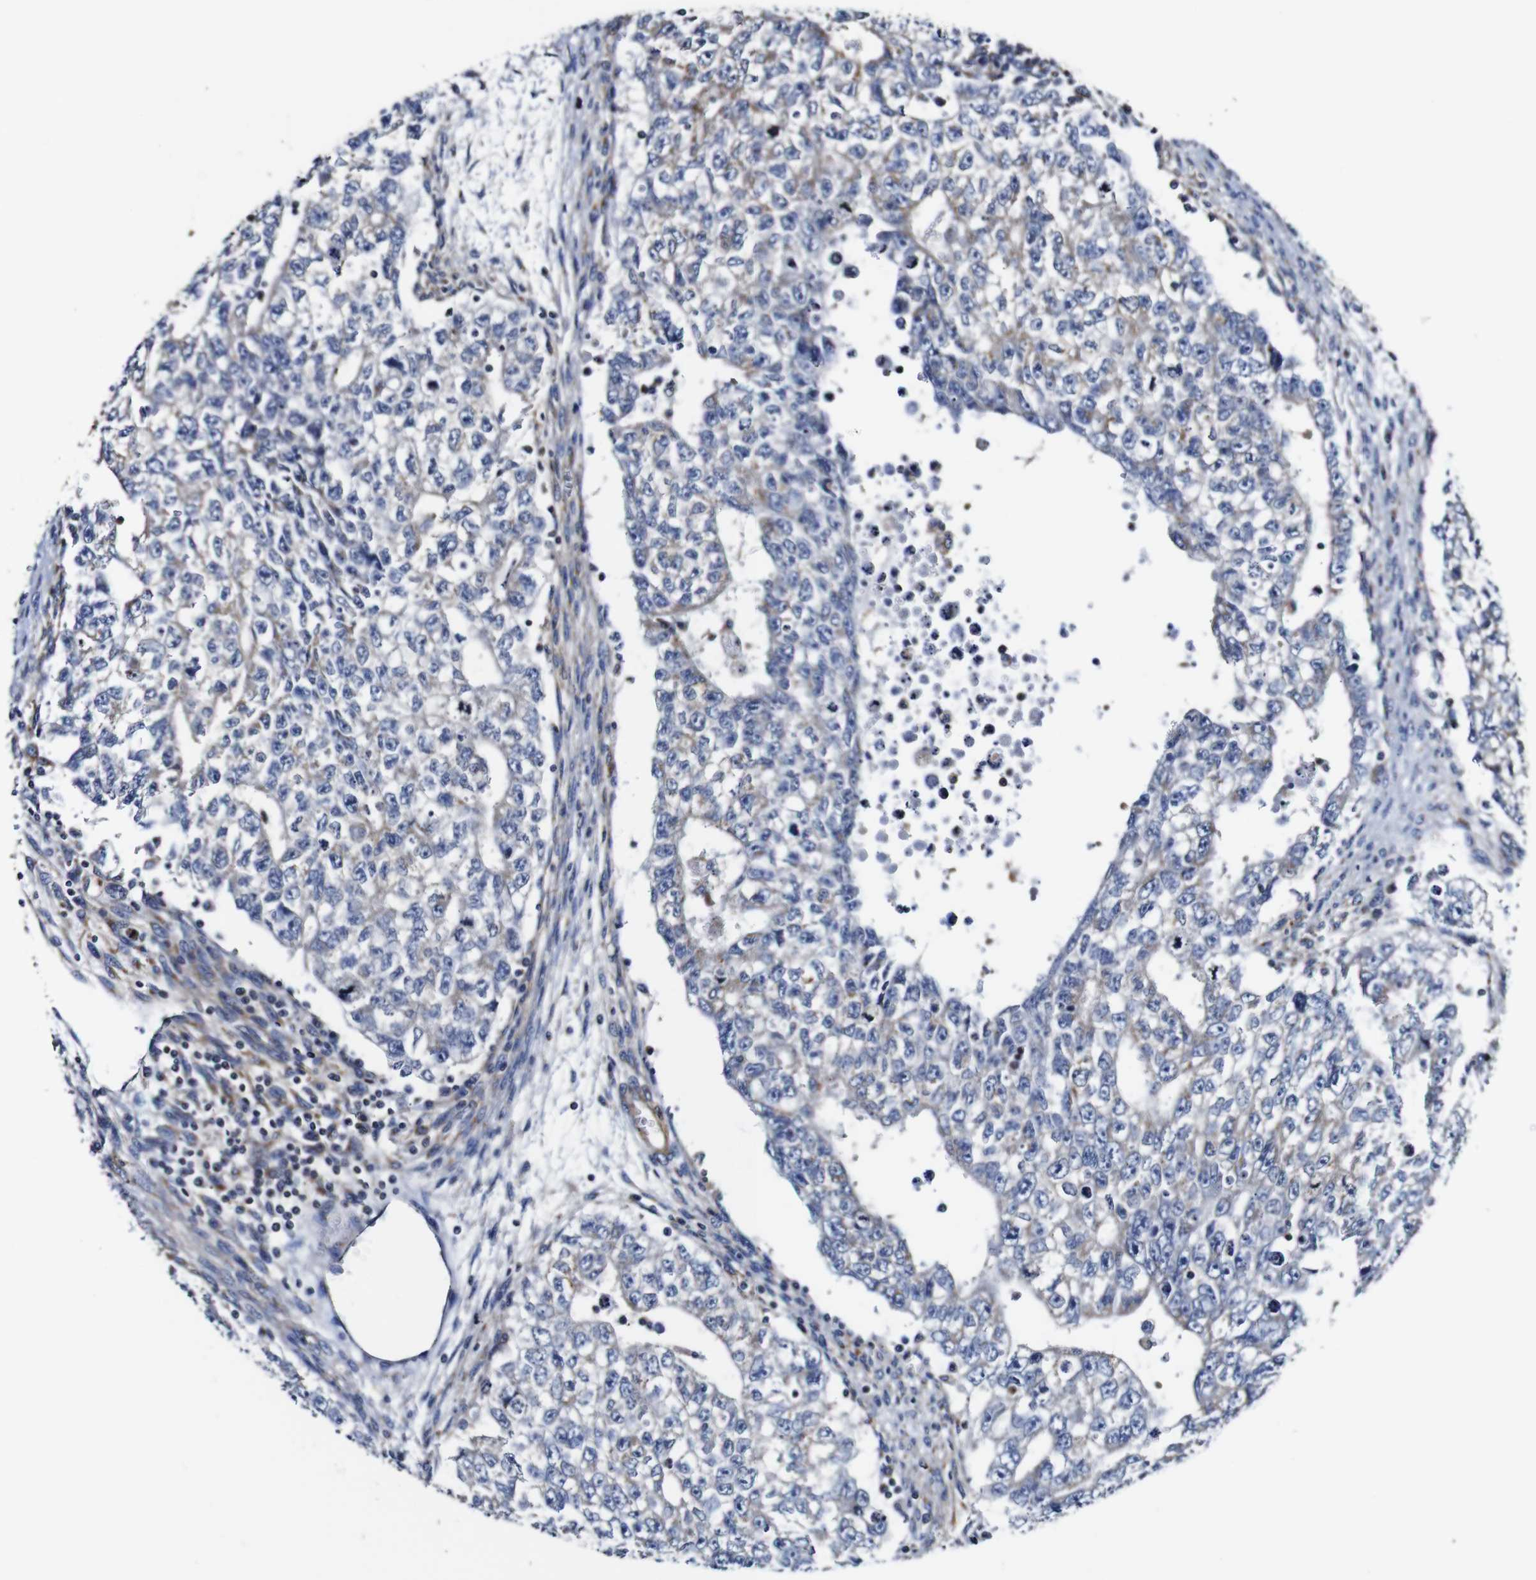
{"staining": {"intensity": "weak", "quantity": "<25%", "location": "cytoplasmic/membranous"}, "tissue": "testis cancer", "cell_type": "Tumor cells", "image_type": "cancer", "snomed": [{"axis": "morphology", "description": "Seminoma, NOS"}, {"axis": "morphology", "description": "Carcinoma, Embryonal, NOS"}, {"axis": "topography", "description": "Testis"}], "caption": "Testis cancer was stained to show a protein in brown. There is no significant expression in tumor cells. Brightfield microscopy of immunohistochemistry (IHC) stained with DAB (brown) and hematoxylin (blue), captured at high magnification.", "gene": "PDCD6IP", "patient": {"sex": "male", "age": 38}}